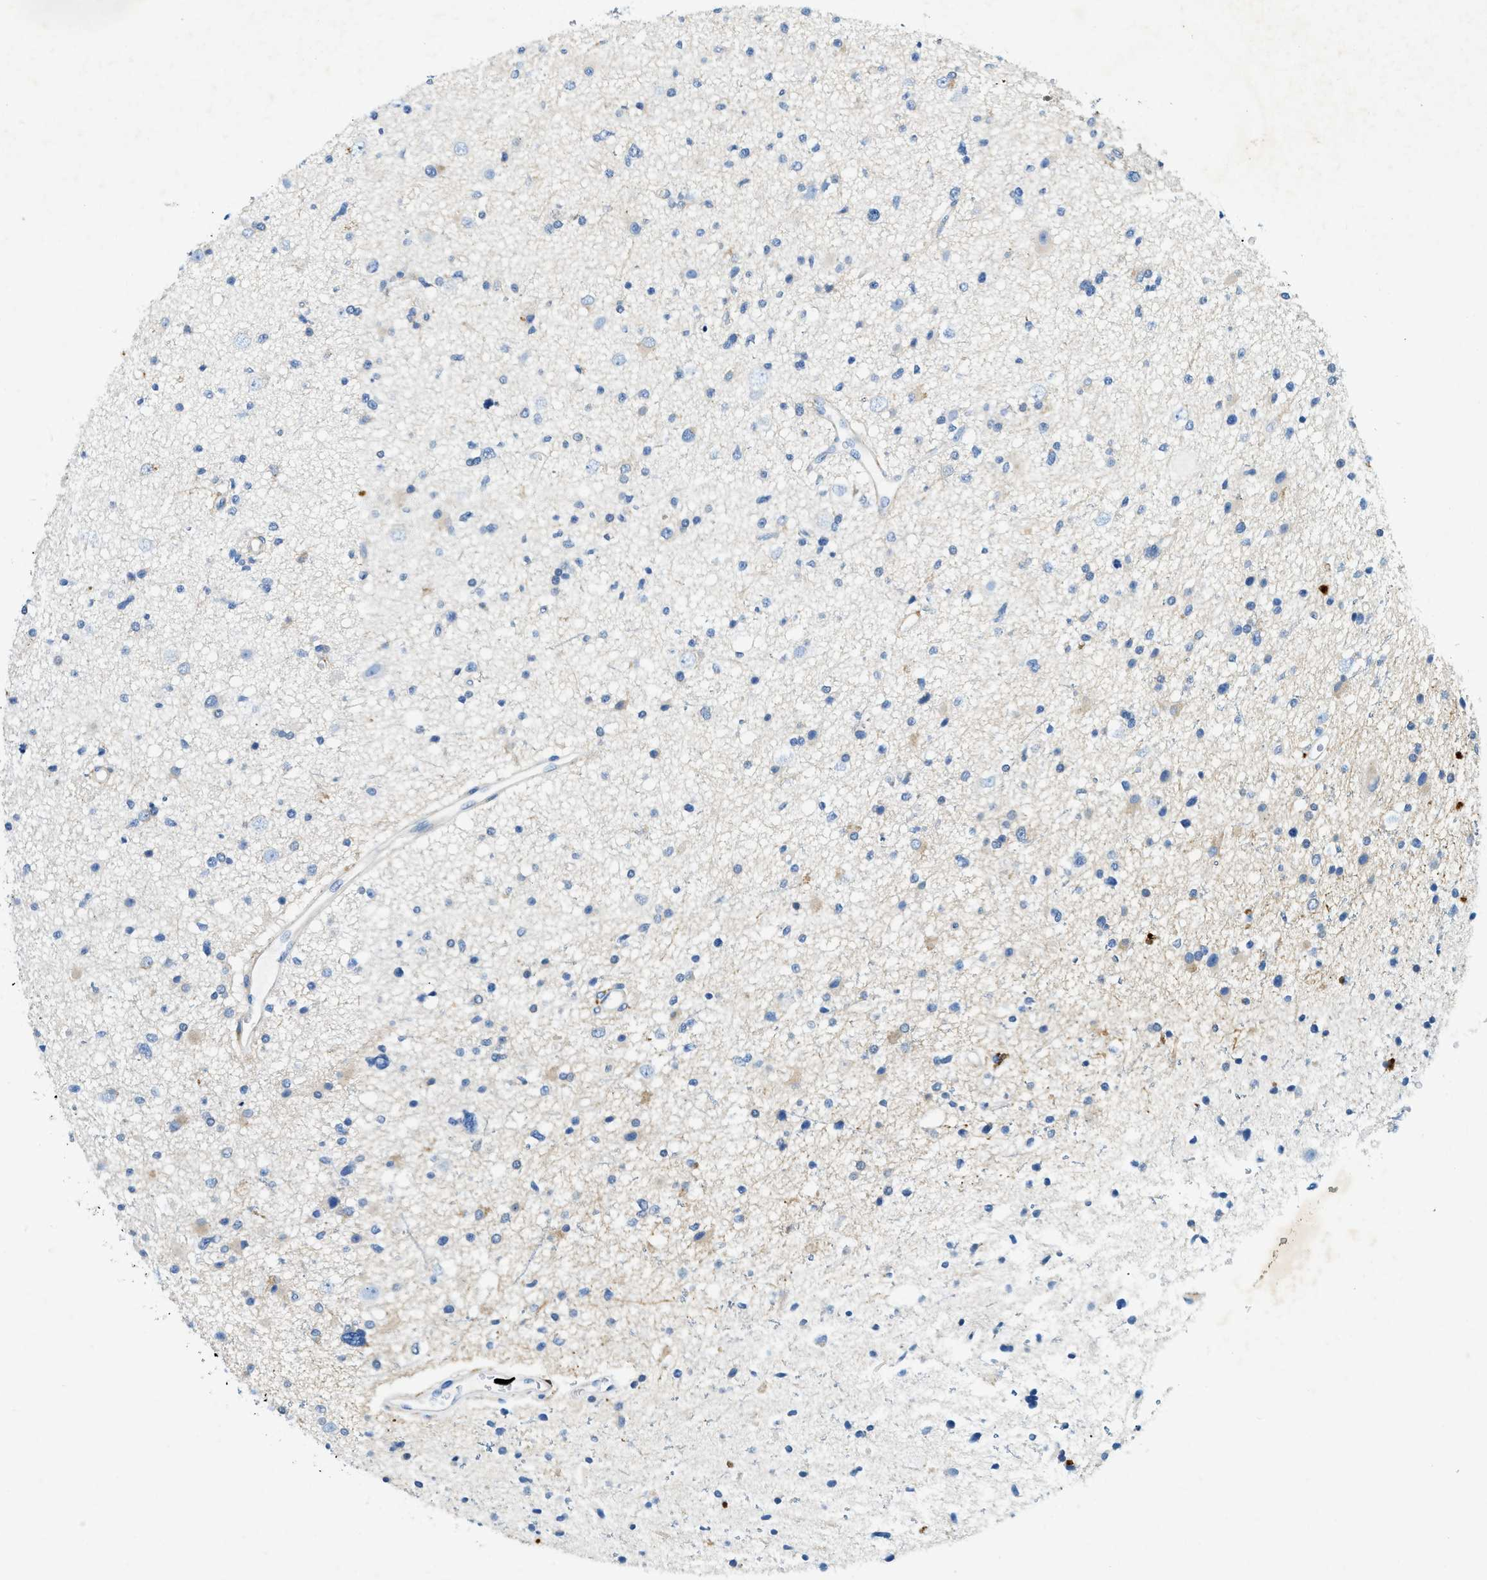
{"staining": {"intensity": "negative", "quantity": "none", "location": "none"}, "tissue": "glioma", "cell_type": "Tumor cells", "image_type": "cancer", "snomed": [{"axis": "morphology", "description": "Glioma, malignant, High grade"}, {"axis": "topography", "description": "Brain"}], "caption": "Immunohistochemistry histopathology image of neoplastic tissue: human malignant glioma (high-grade) stained with DAB (3,3'-diaminobenzidine) exhibits no significant protein expression in tumor cells.", "gene": "ZDHHC13", "patient": {"sex": "male", "age": 33}}